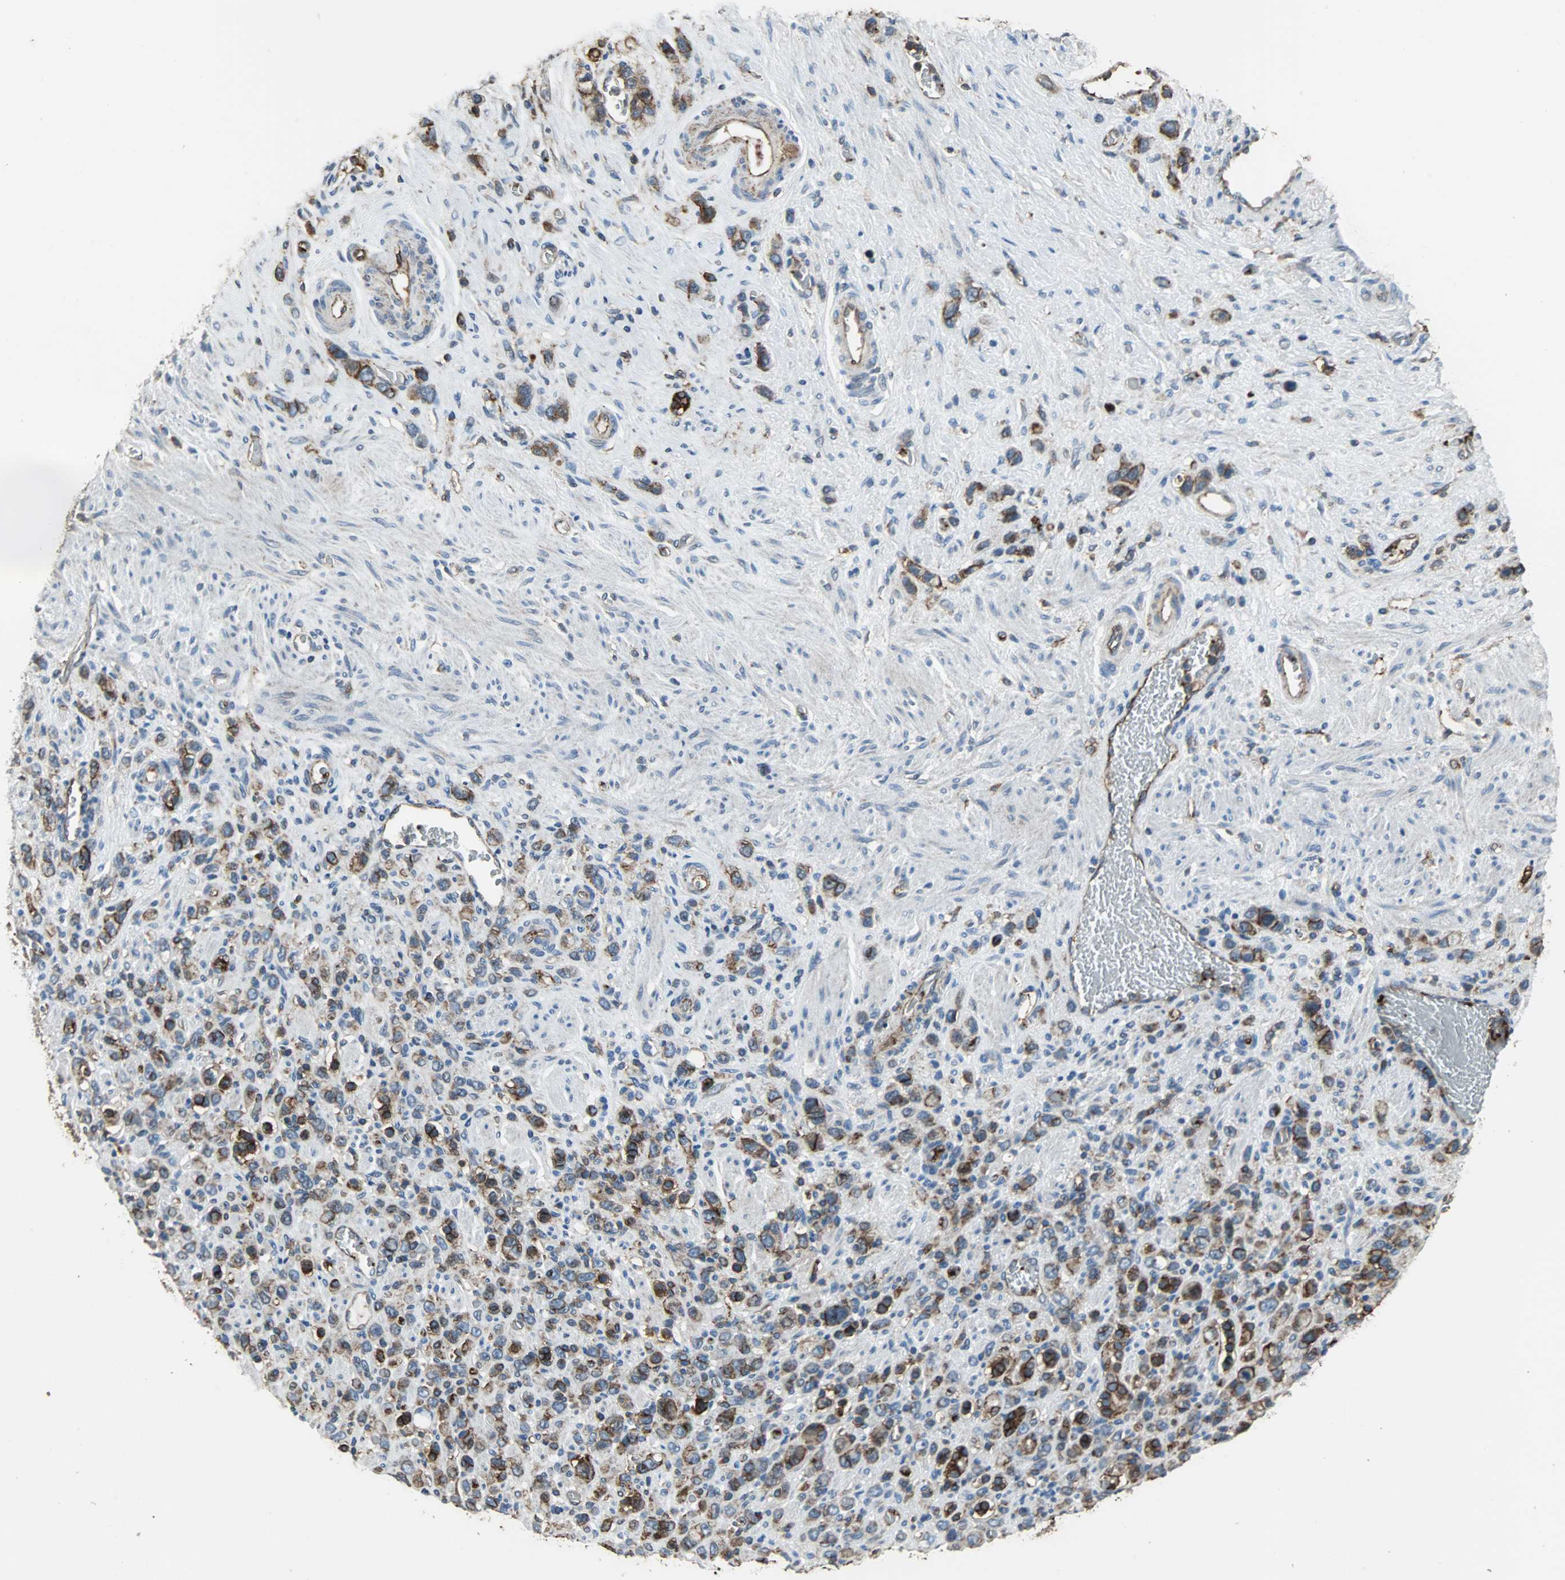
{"staining": {"intensity": "moderate", "quantity": ">75%", "location": "cytoplasmic/membranous"}, "tissue": "stomach cancer", "cell_type": "Tumor cells", "image_type": "cancer", "snomed": [{"axis": "morphology", "description": "Normal tissue, NOS"}, {"axis": "morphology", "description": "Adenocarcinoma, NOS"}, {"axis": "morphology", "description": "Adenocarcinoma, High grade"}, {"axis": "topography", "description": "Stomach, upper"}, {"axis": "topography", "description": "Stomach"}], "caption": "An immunohistochemistry histopathology image of neoplastic tissue is shown. Protein staining in brown shows moderate cytoplasmic/membranous positivity in stomach cancer within tumor cells.", "gene": "F11R", "patient": {"sex": "female", "age": 65}}